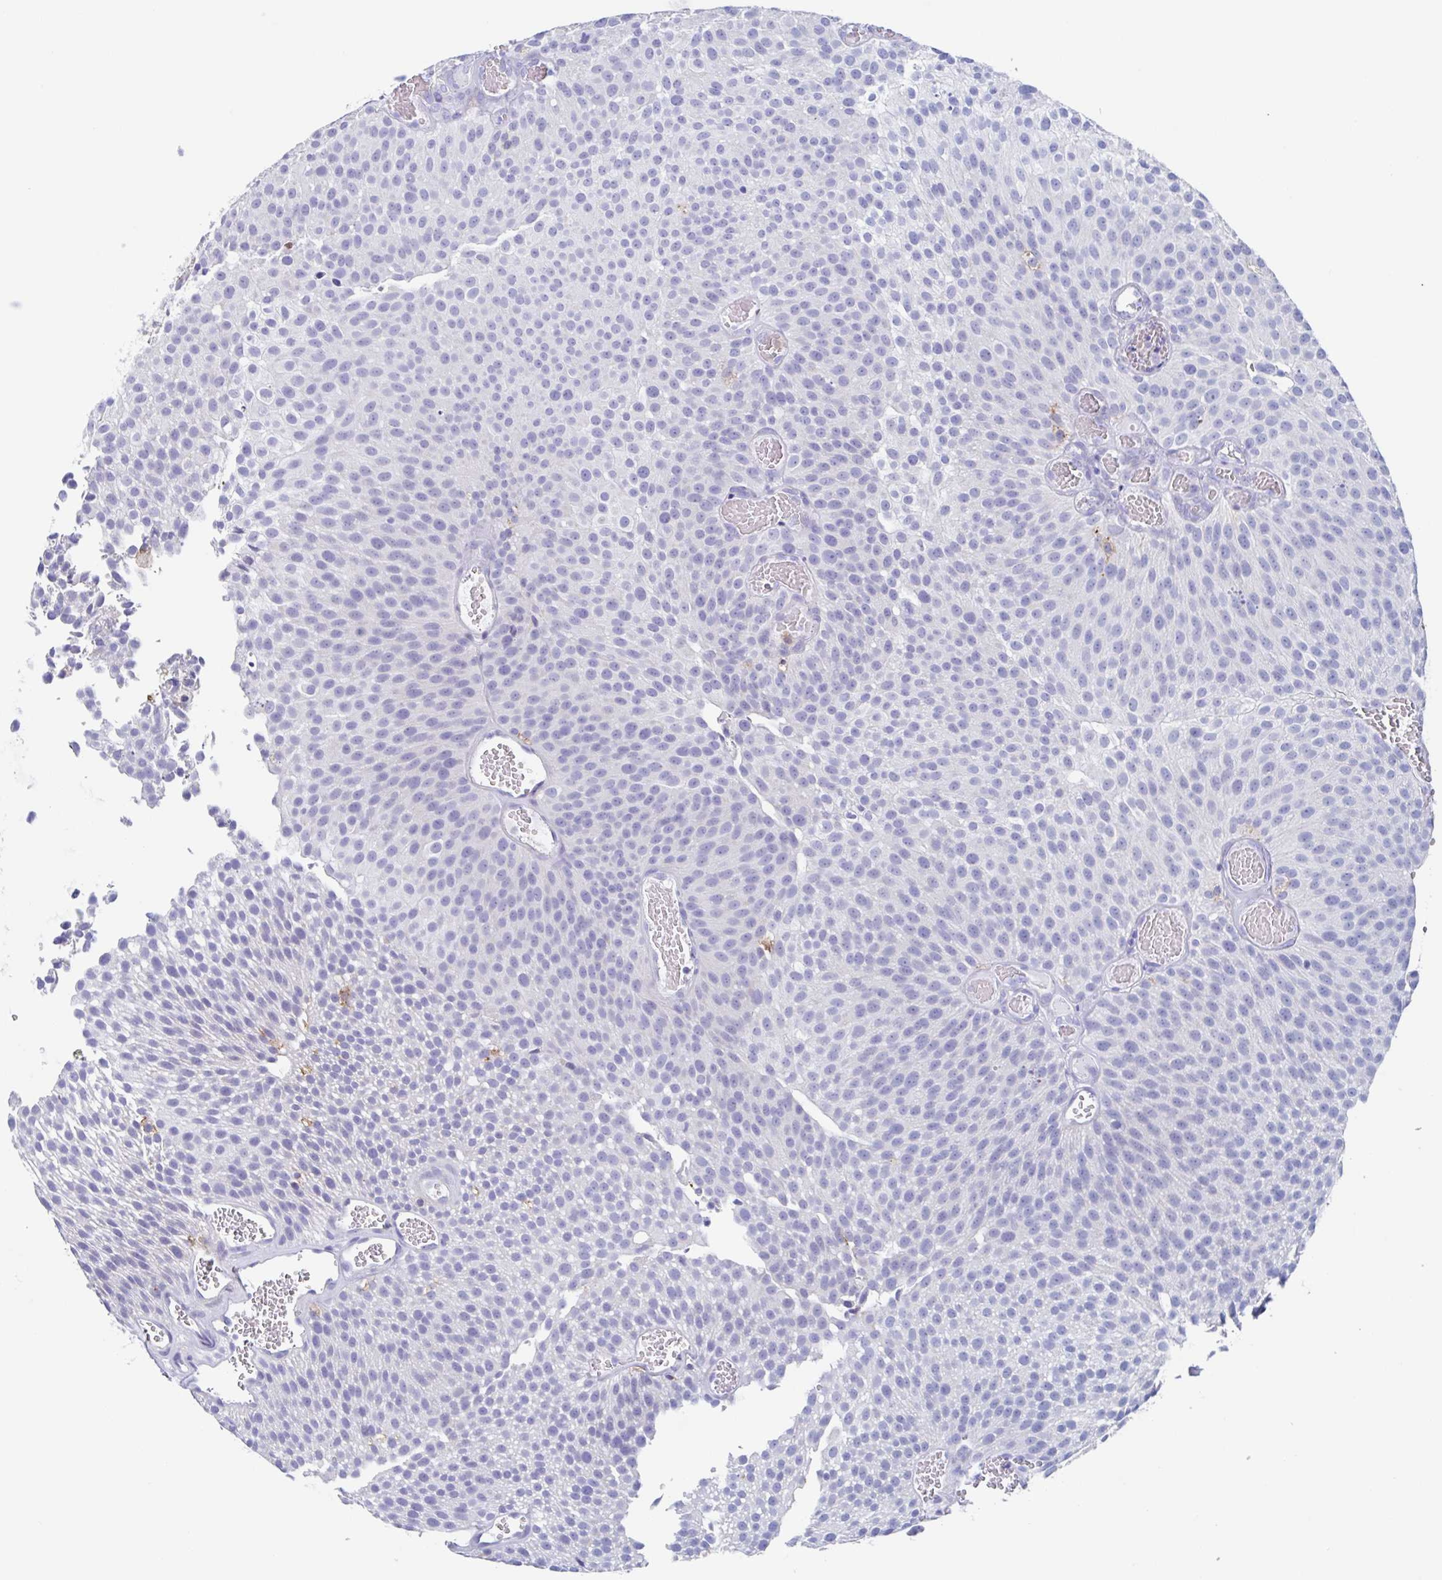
{"staining": {"intensity": "negative", "quantity": "none", "location": "none"}, "tissue": "urothelial cancer", "cell_type": "Tumor cells", "image_type": "cancer", "snomed": [{"axis": "morphology", "description": "Urothelial carcinoma, Low grade"}, {"axis": "topography", "description": "Urinary bladder"}], "caption": "There is no significant expression in tumor cells of urothelial cancer.", "gene": "FCGR3A", "patient": {"sex": "female", "age": 79}}